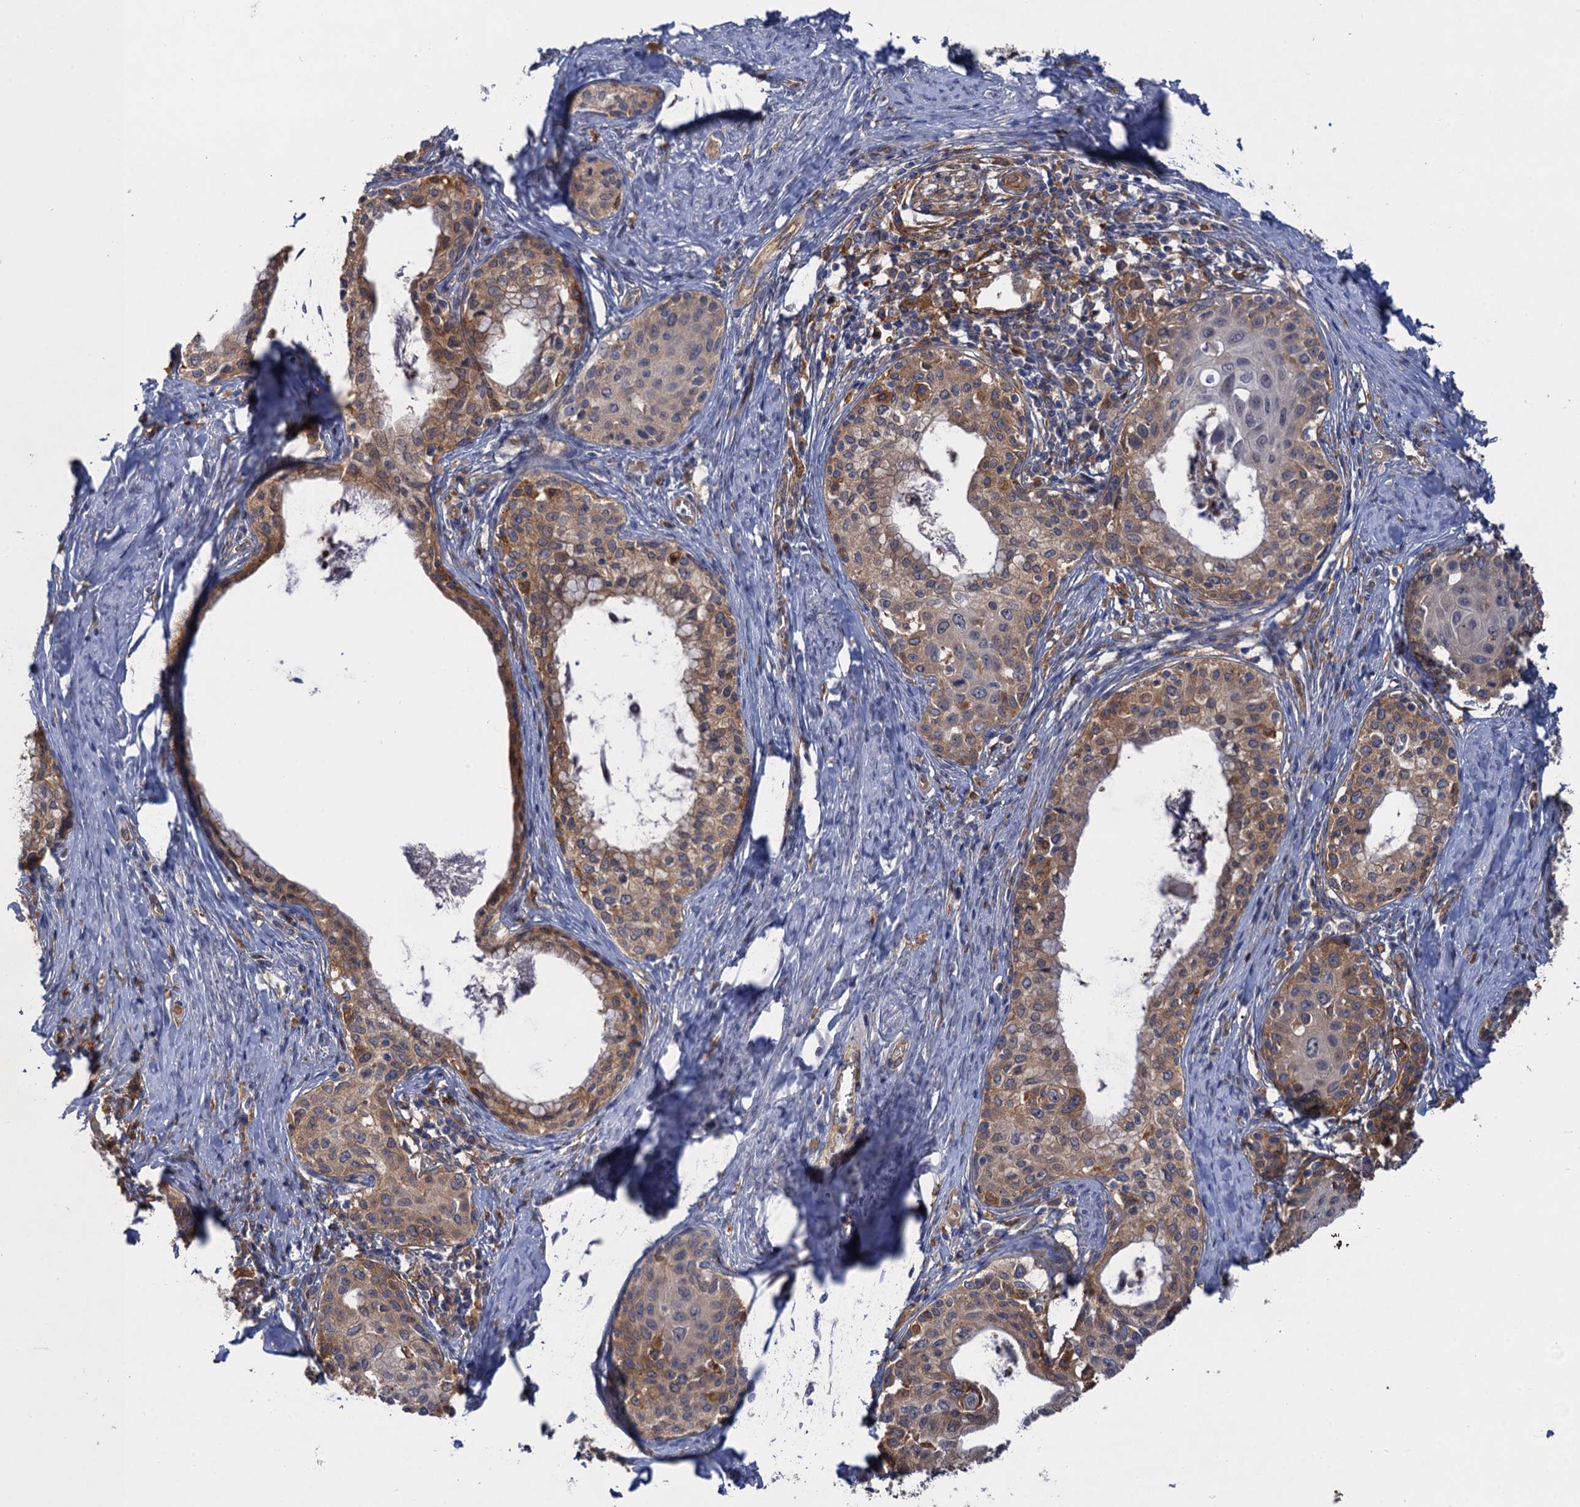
{"staining": {"intensity": "moderate", "quantity": ">75%", "location": "cytoplasmic/membranous"}, "tissue": "cervical cancer", "cell_type": "Tumor cells", "image_type": "cancer", "snomed": [{"axis": "morphology", "description": "Squamous cell carcinoma, NOS"}, {"axis": "morphology", "description": "Adenocarcinoma, NOS"}, {"axis": "topography", "description": "Cervix"}], "caption": "This image displays adenocarcinoma (cervical) stained with immunohistochemistry to label a protein in brown. The cytoplasmic/membranous of tumor cells show moderate positivity for the protein. Nuclei are counter-stained blue.", "gene": "NEK8", "patient": {"sex": "female", "age": 52}}